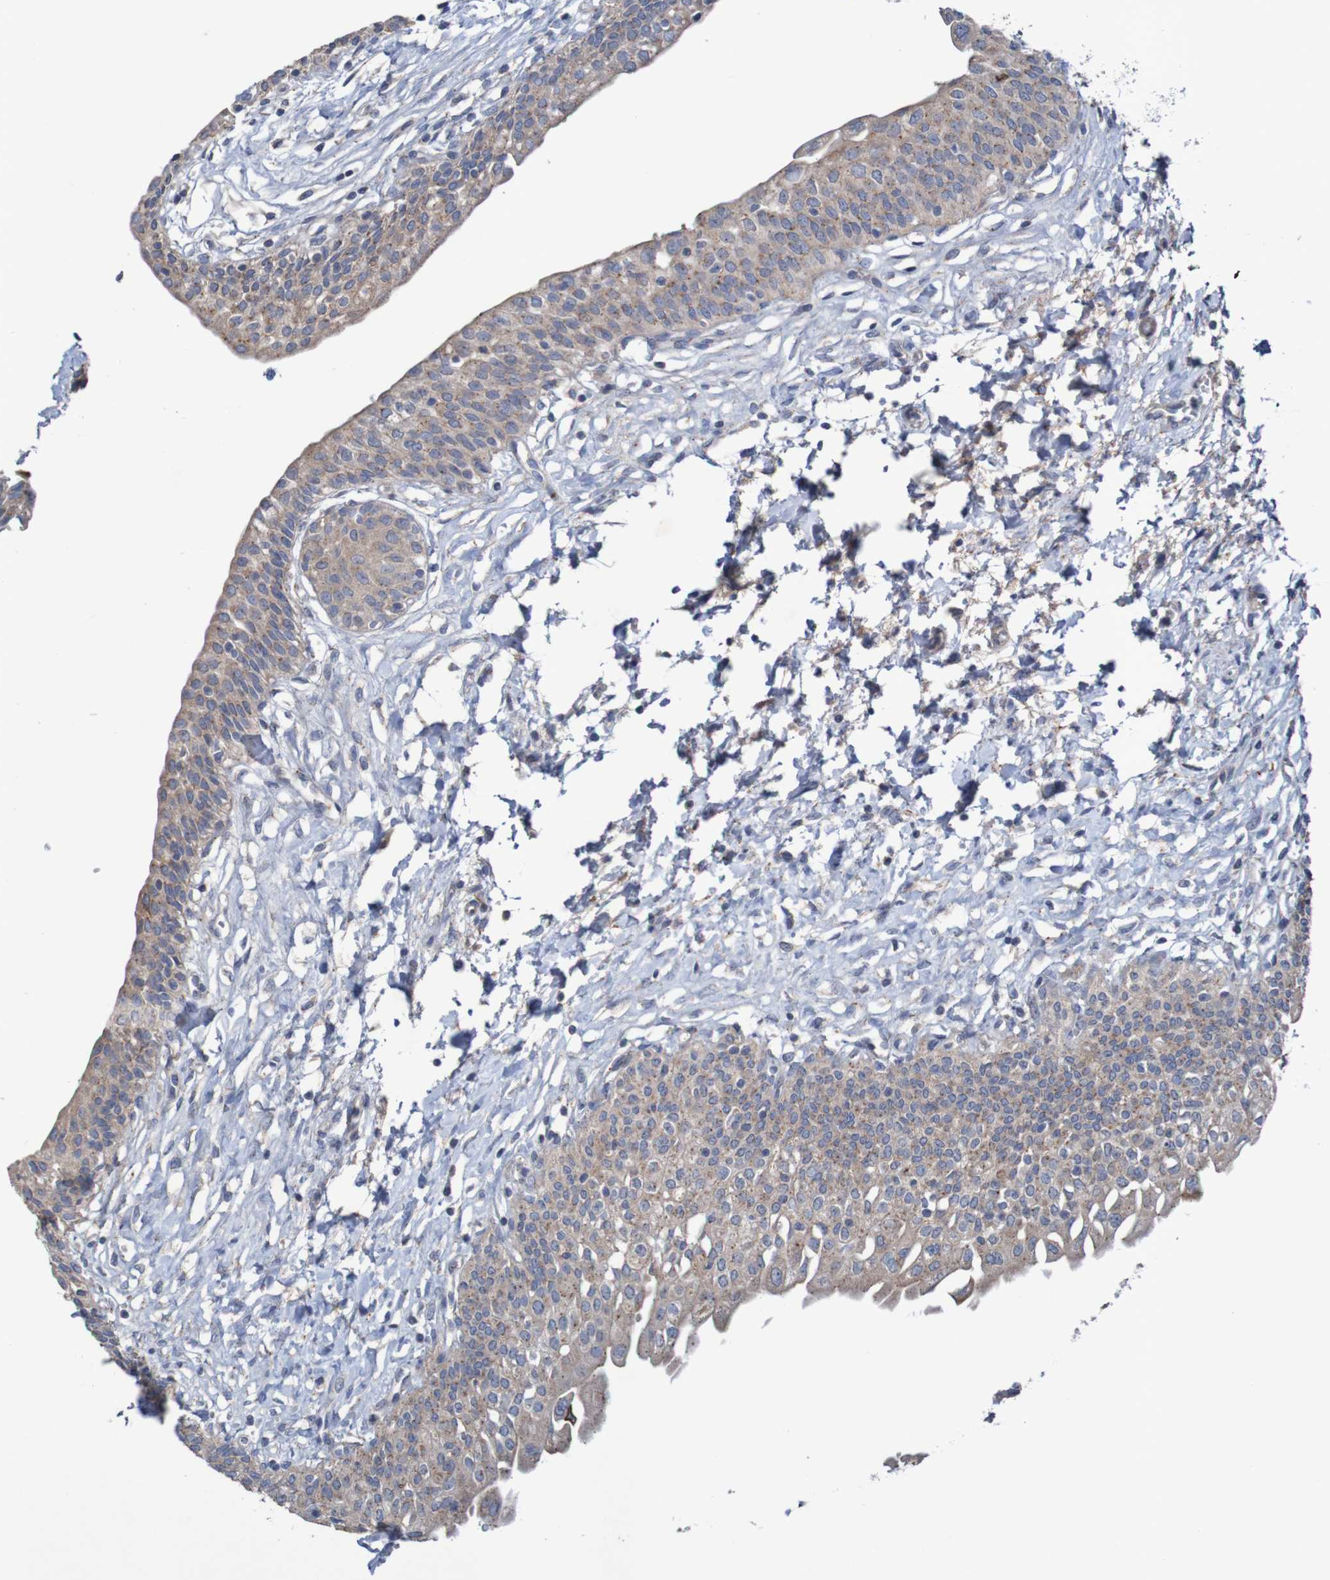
{"staining": {"intensity": "moderate", "quantity": ">75%", "location": "cytoplasmic/membranous"}, "tissue": "urinary bladder", "cell_type": "Urothelial cells", "image_type": "normal", "snomed": [{"axis": "morphology", "description": "Normal tissue, NOS"}, {"axis": "topography", "description": "Urinary bladder"}], "caption": "High-magnification brightfield microscopy of normal urinary bladder stained with DAB (3,3'-diaminobenzidine) (brown) and counterstained with hematoxylin (blue). urothelial cells exhibit moderate cytoplasmic/membranous staining is appreciated in about>75% of cells.", "gene": "ANGPT4", "patient": {"sex": "male", "age": 55}}